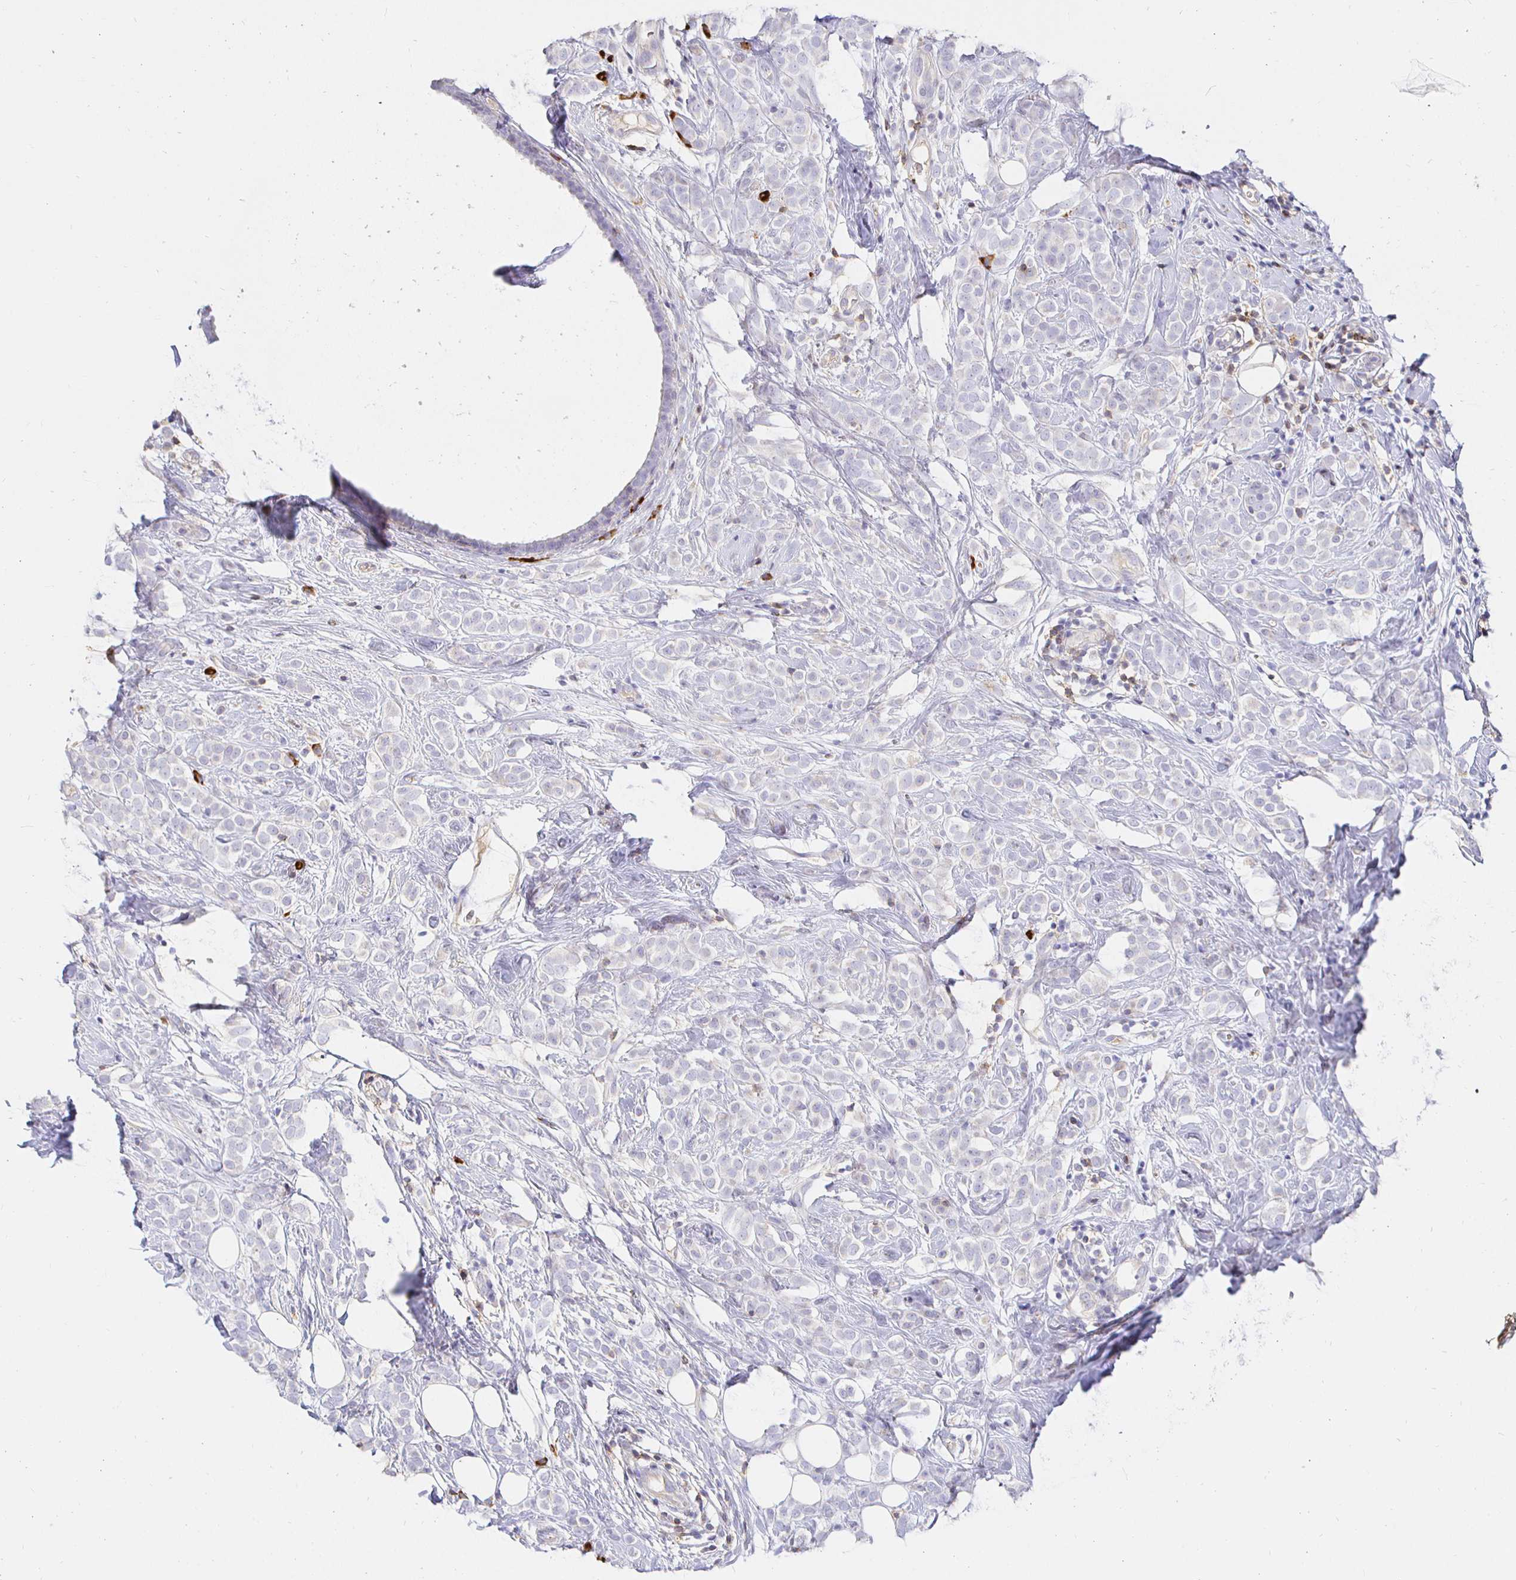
{"staining": {"intensity": "negative", "quantity": "none", "location": "none"}, "tissue": "breast cancer", "cell_type": "Tumor cells", "image_type": "cancer", "snomed": [{"axis": "morphology", "description": "Lobular carcinoma"}, {"axis": "topography", "description": "Breast"}], "caption": "Breast cancer (lobular carcinoma) was stained to show a protein in brown. There is no significant staining in tumor cells.", "gene": "CXCR3", "patient": {"sex": "female", "age": 49}}